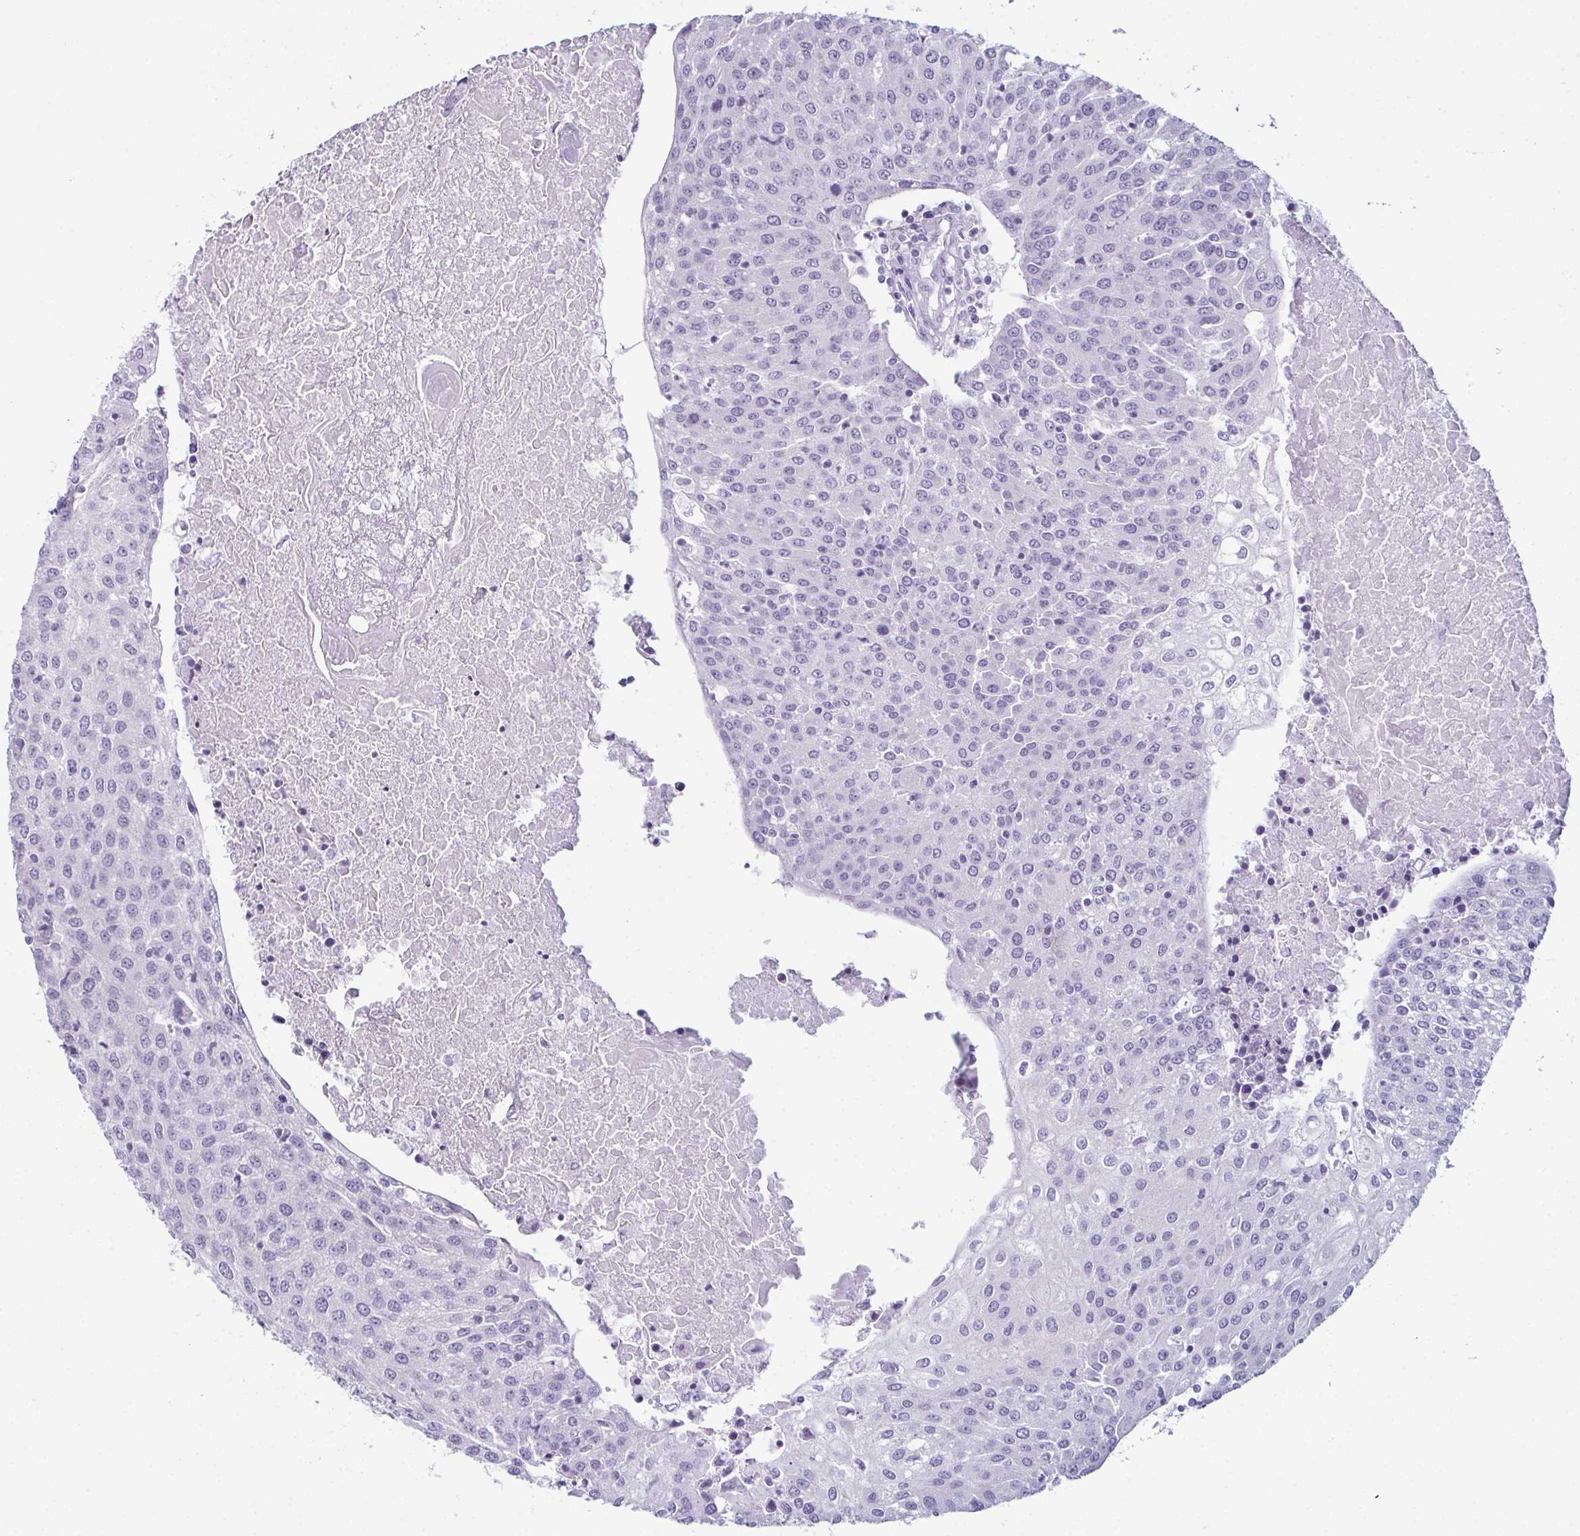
{"staining": {"intensity": "negative", "quantity": "none", "location": "none"}, "tissue": "urothelial cancer", "cell_type": "Tumor cells", "image_type": "cancer", "snomed": [{"axis": "morphology", "description": "Urothelial carcinoma, High grade"}, {"axis": "topography", "description": "Urinary bladder"}], "caption": "DAB (3,3'-diaminobenzidine) immunohistochemical staining of urothelial carcinoma (high-grade) shows no significant staining in tumor cells.", "gene": "ENKUR", "patient": {"sex": "female", "age": 85}}